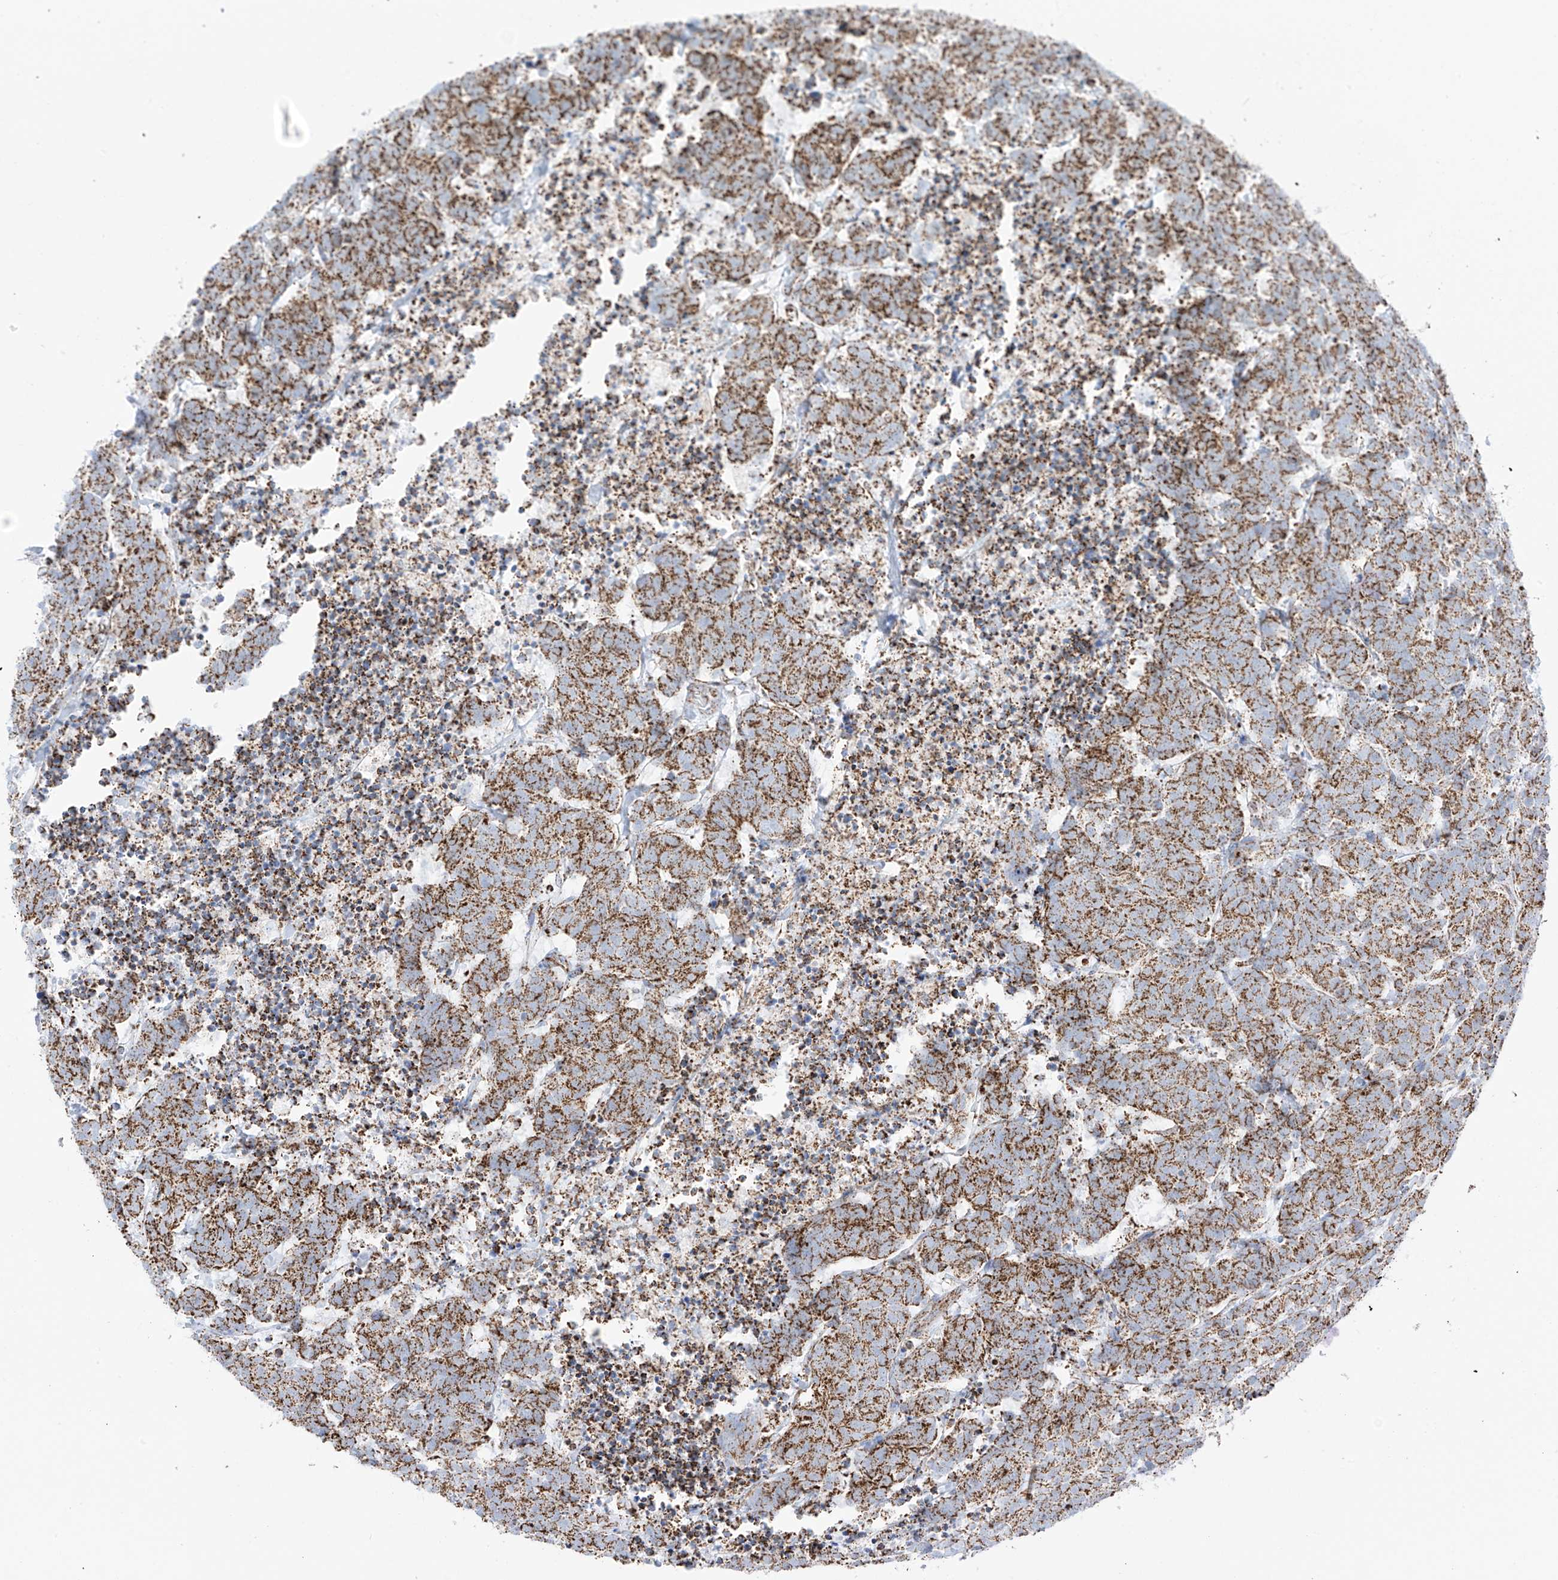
{"staining": {"intensity": "moderate", "quantity": ">75%", "location": "cytoplasmic/membranous"}, "tissue": "carcinoid", "cell_type": "Tumor cells", "image_type": "cancer", "snomed": [{"axis": "morphology", "description": "Carcinoma, NOS"}, {"axis": "morphology", "description": "Carcinoid, malignant, NOS"}, {"axis": "topography", "description": "Urinary bladder"}], "caption": "Protein positivity by immunohistochemistry displays moderate cytoplasmic/membranous staining in approximately >75% of tumor cells in carcinoid.", "gene": "XKR3", "patient": {"sex": "male", "age": 57}}